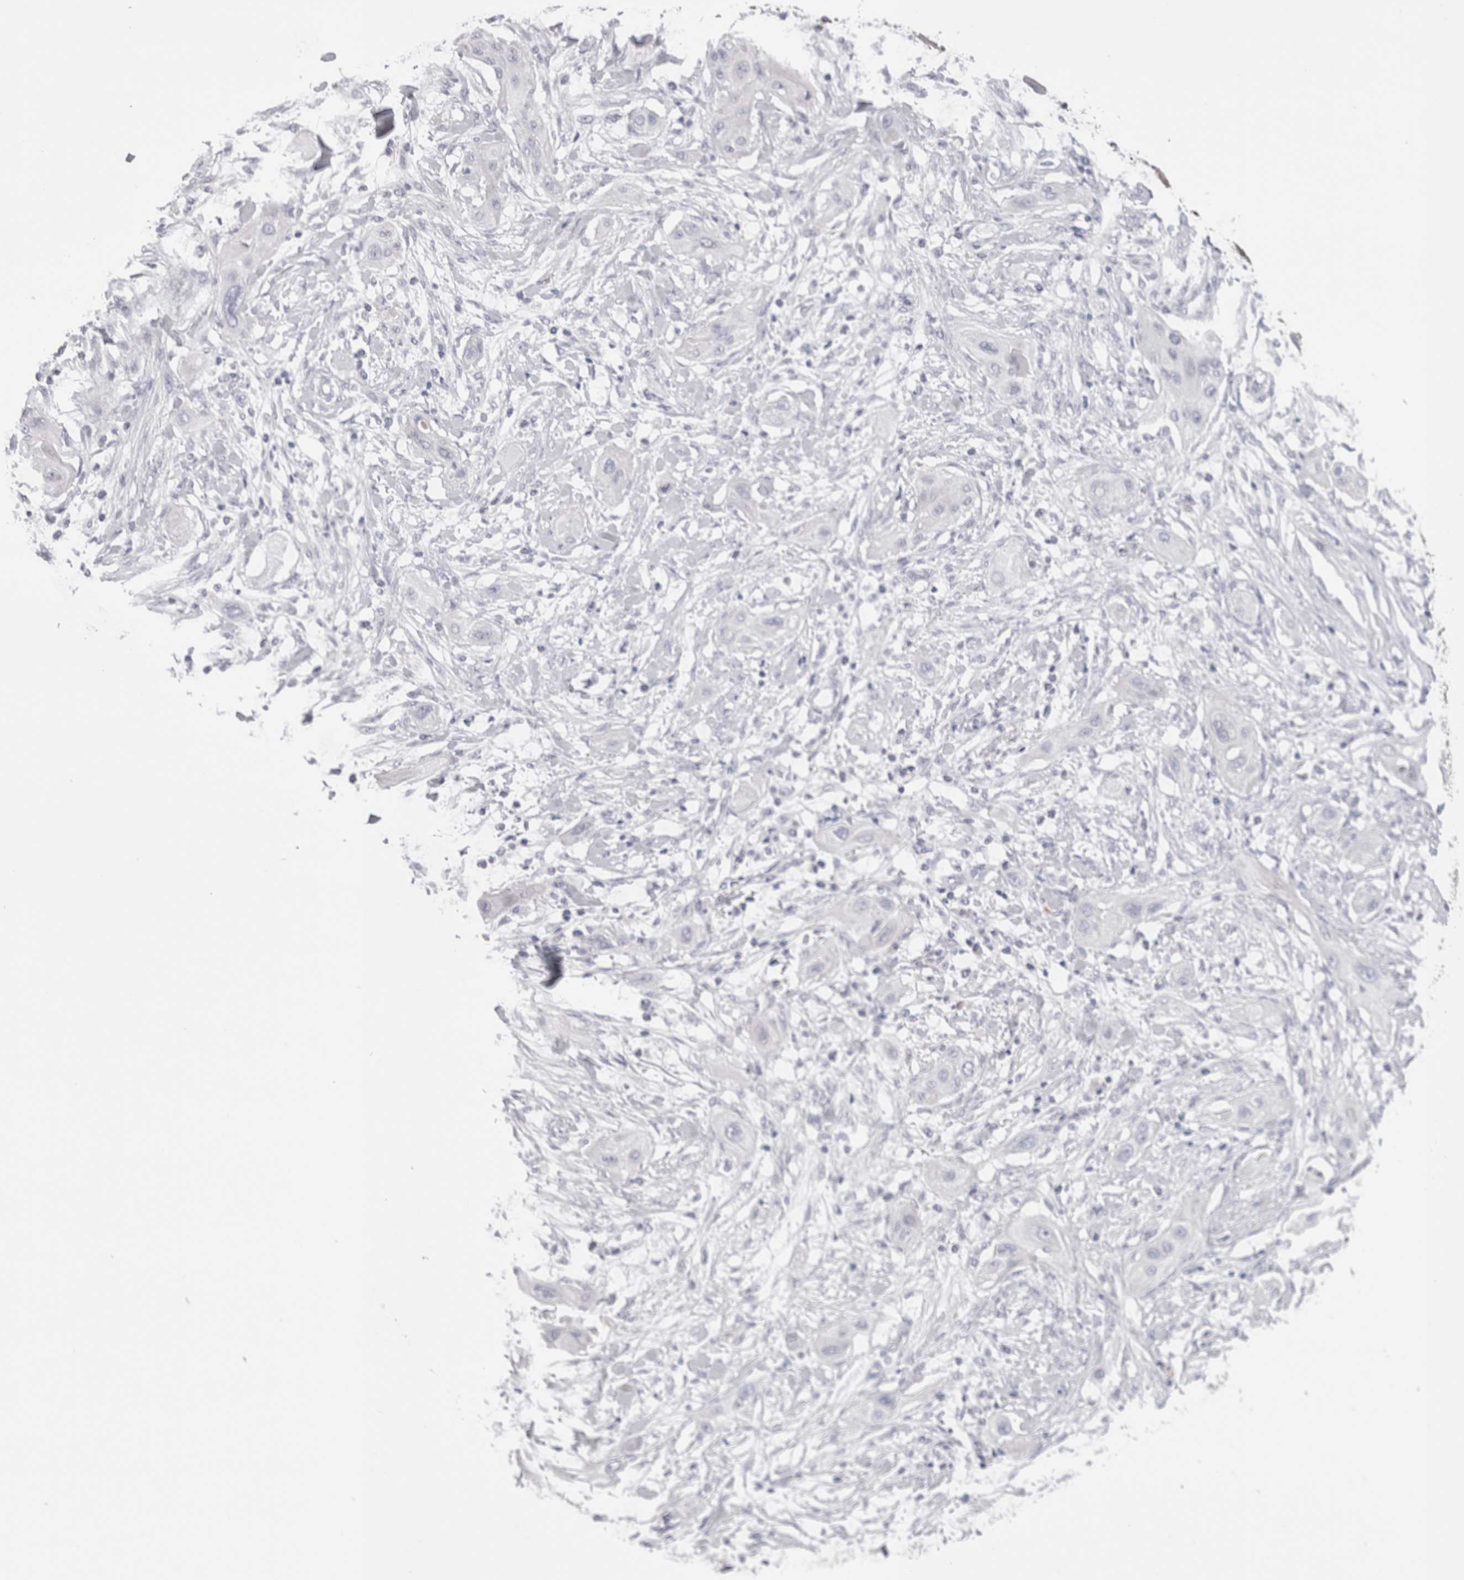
{"staining": {"intensity": "negative", "quantity": "none", "location": "none"}, "tissue": "lung cancer", "cell_type": "Tumor cells", "image_type": "cancer", "snomed": [{"axis": "morphology", "description": "Squamous cell carcinoma, NOS"}, {"axis": "topography", "description": "Lung"}], "caption": "This is a photomicrograph of IHC staining of lung cancer, which shows no positivity in tumor cells.", "gene": "SUCNR1", "patient": {"sex": "female", "age": 47}}